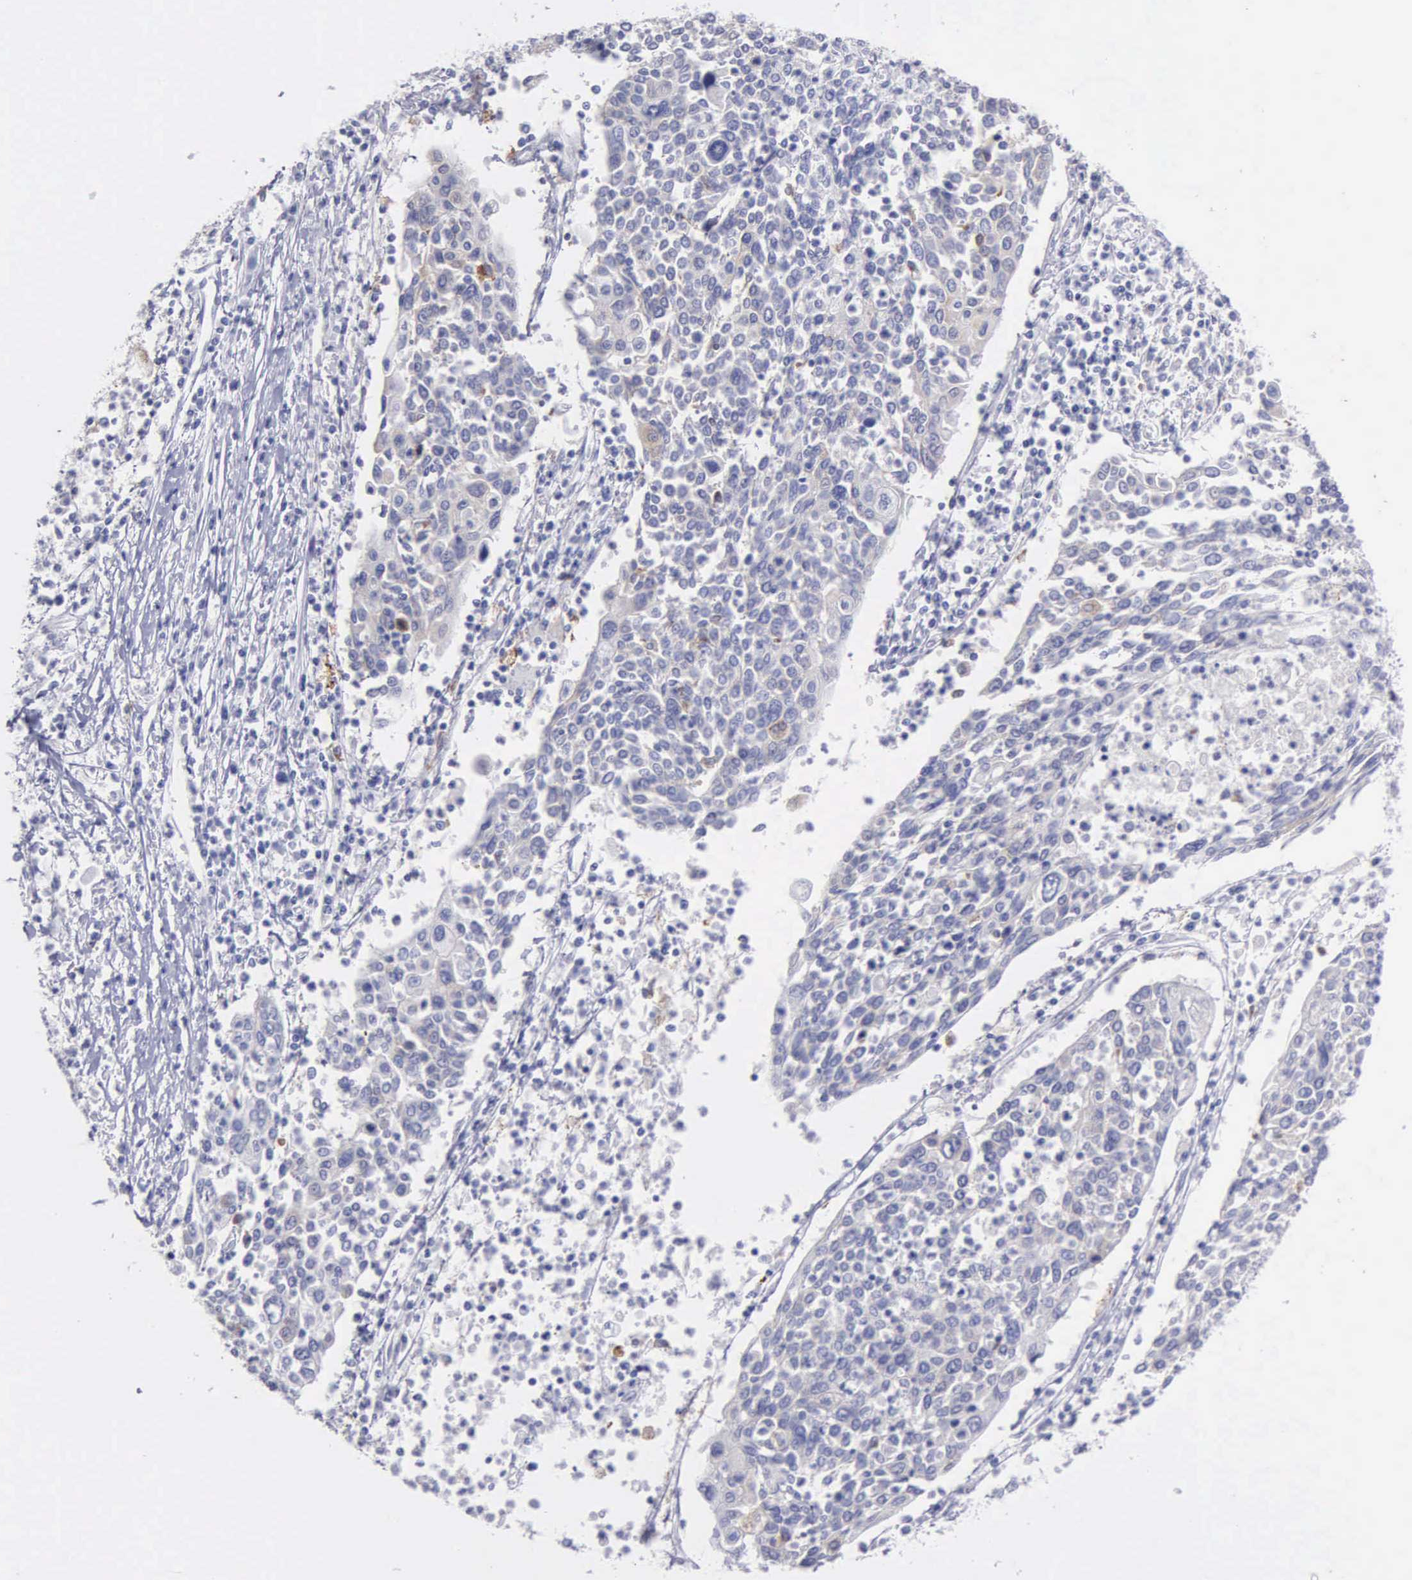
{"staining": {"intensity": "negative", "quantity": "none", "location": "none"}, "tissue": "cervical cancer", "cell_type": "Tumor cells", "image_type": "cancer", "snomed": [{"axis": "morphology", "description": "Squamous cell carcinoma, NOS"}, {"axis": "topography", "description": "Cervix"}], "caption": "The immunohistochemistry (IHC) image has no significant positivity in tumor cells of squamous cell carcinoma (cervical) tissue. The staining is performed using DAB (3,3'-diaminobenzidine) brown chromogen with nuclei counter-stained in using hematoxylin.", "gene": "TYRP1", "patient": {"sex": "female", "age": 40}}